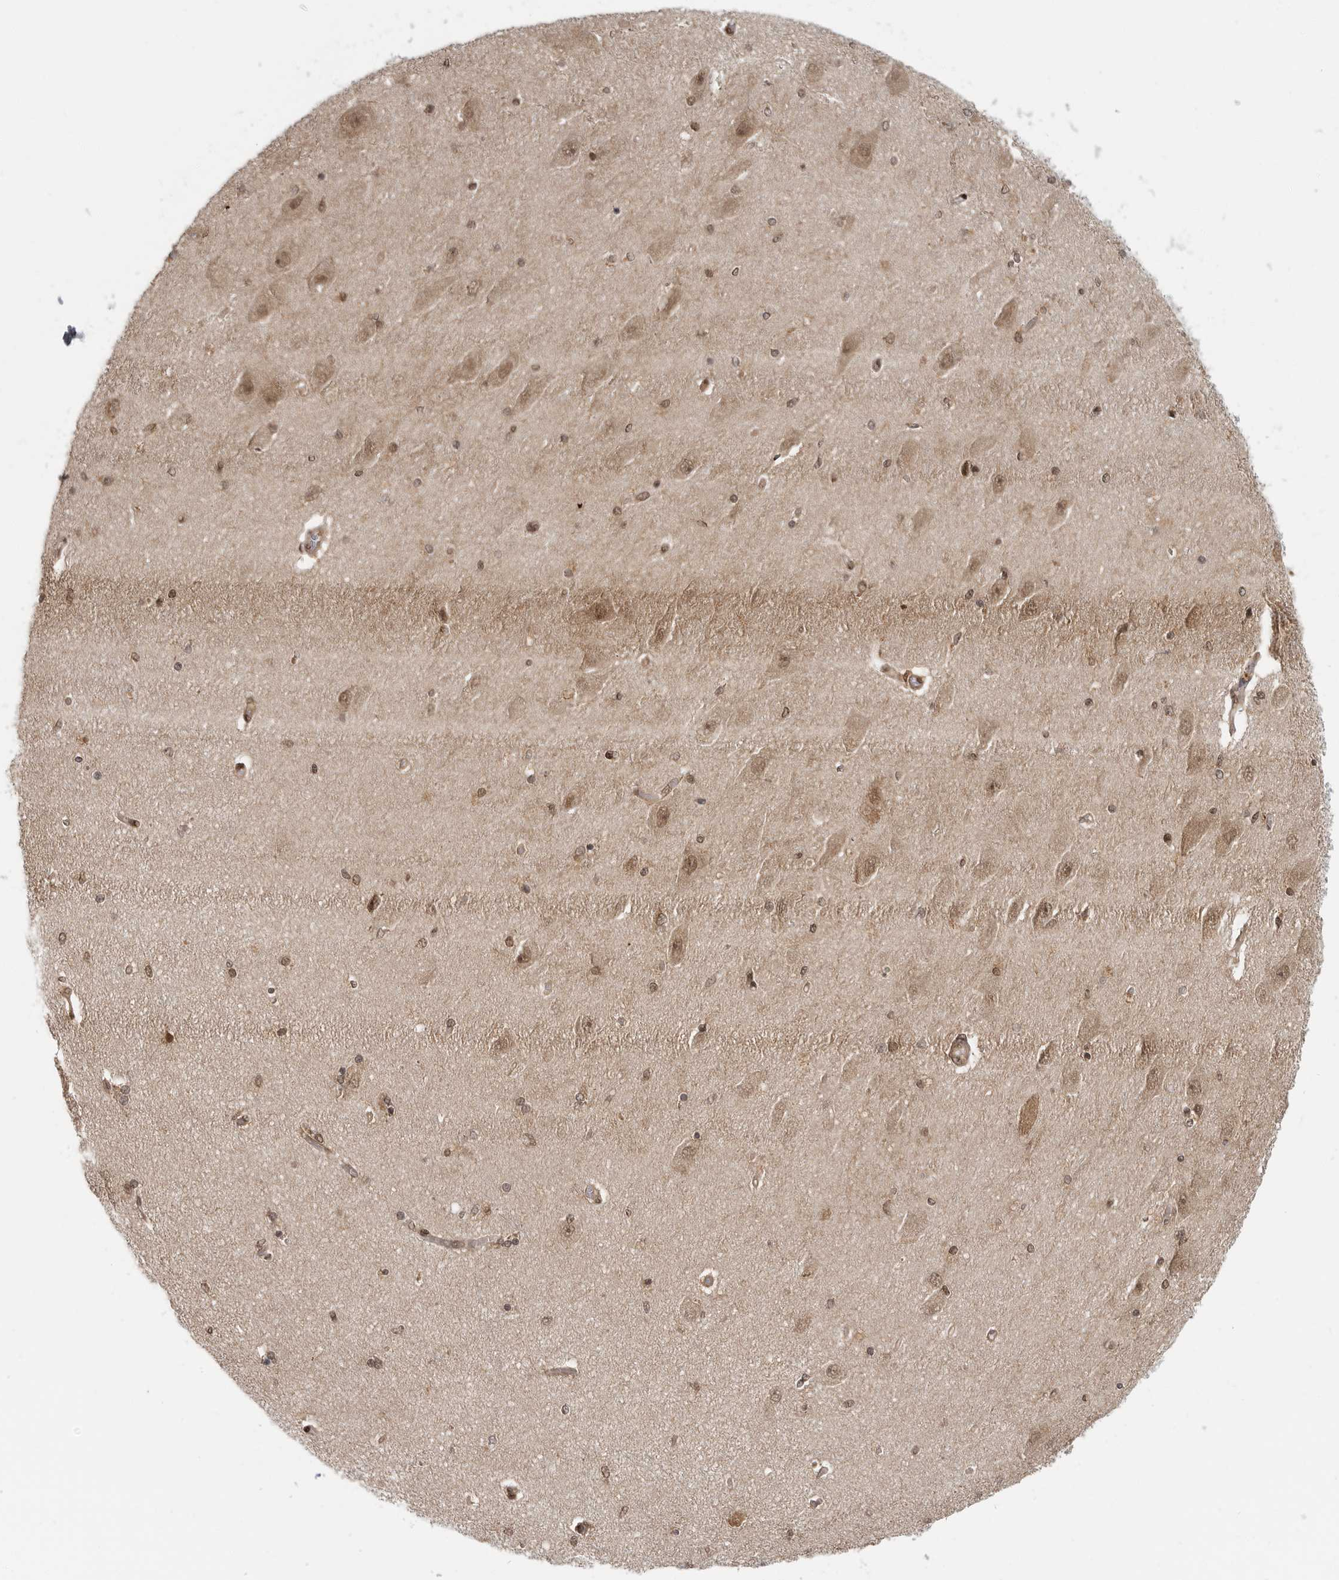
{"staining": {"intensity": "moderate", "quantity": "<25%", "location": "nuclear"}, "tissue": "hippocampus", "cell_type": "Glial cells", "image_type": "normal", "snomed": [{"axis": "morphology", "description": "Normal tissue, NOS"}, {"axis": "topography", "description": "Hippocampus"}], "caption": "High-magnification brightfield microscopy of benign hippocampus stained with DAB (3,3'-diaminobenzidine) (brown) and counterstained with hematoxylin (blue). glial cells exhibit moderate nuclear positivity is seen in about<25% of cells.", "gene": "SZRD1", "patient": {"sex": "female", "age": 54}}